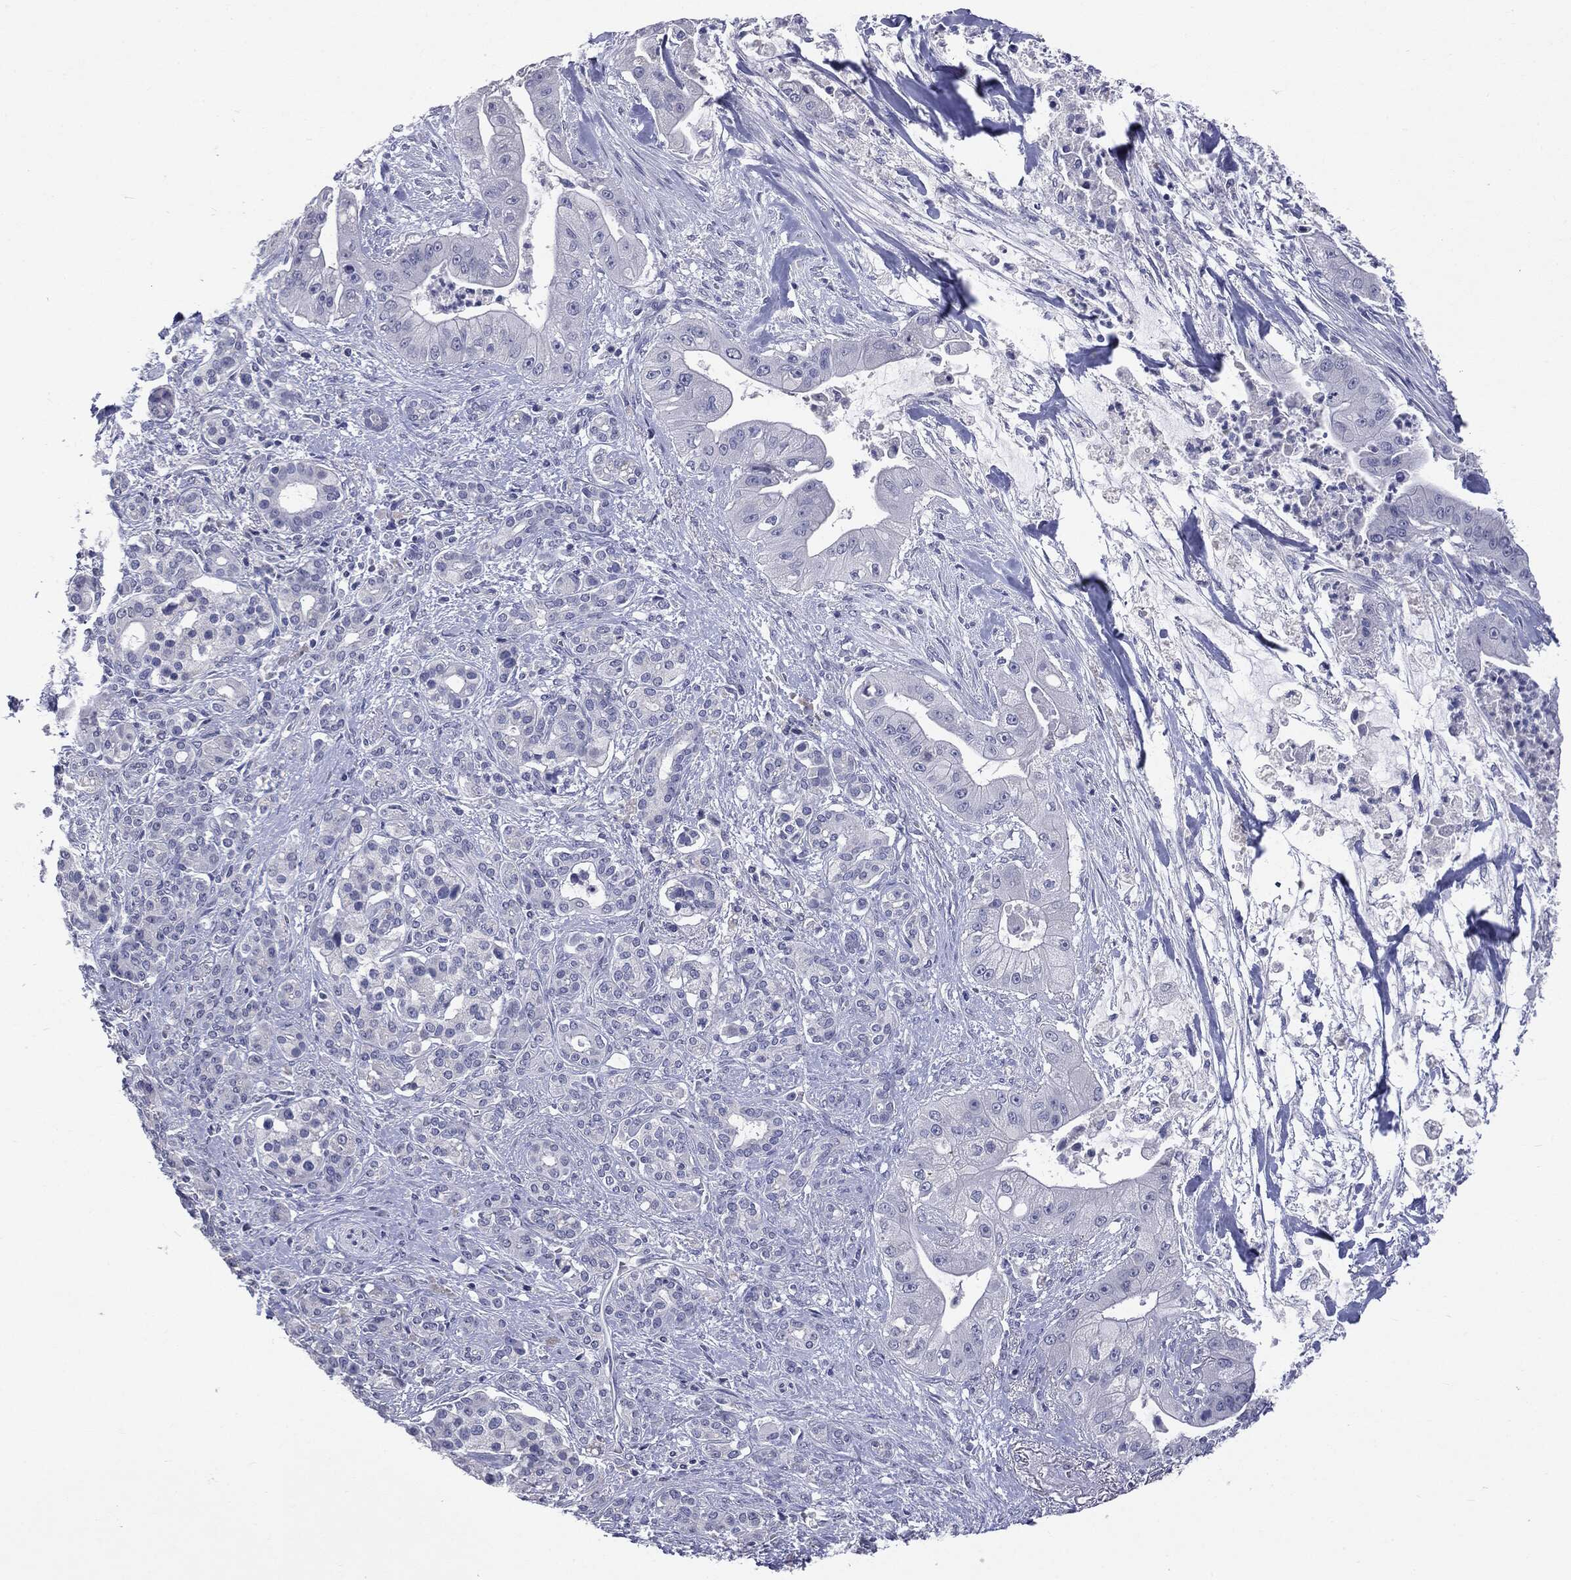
{"staining": {"intensity": "negative", "quantity": "none", "location": "none"}, "tissue": "pancreatic cancer", "cell_type": "Tumor cells", "image_type": "cancer", "snomed": [{"axis": "morphology", "description": "Normal tissue, NOS"}, {"axis": "morphology", "description": "Inflammation, NOS"}, {"axis": "morphology", "description": "Adenocarcinoma, NOS"}, {"axis": "topography", "description": "Pancreas"}], "caption": "A micrograph of human adenocarcinoma (pancreatic) is negative for staining in tumor cells.", "gene": "TSHB", "patient": {"sex": "male", "age": 57}}